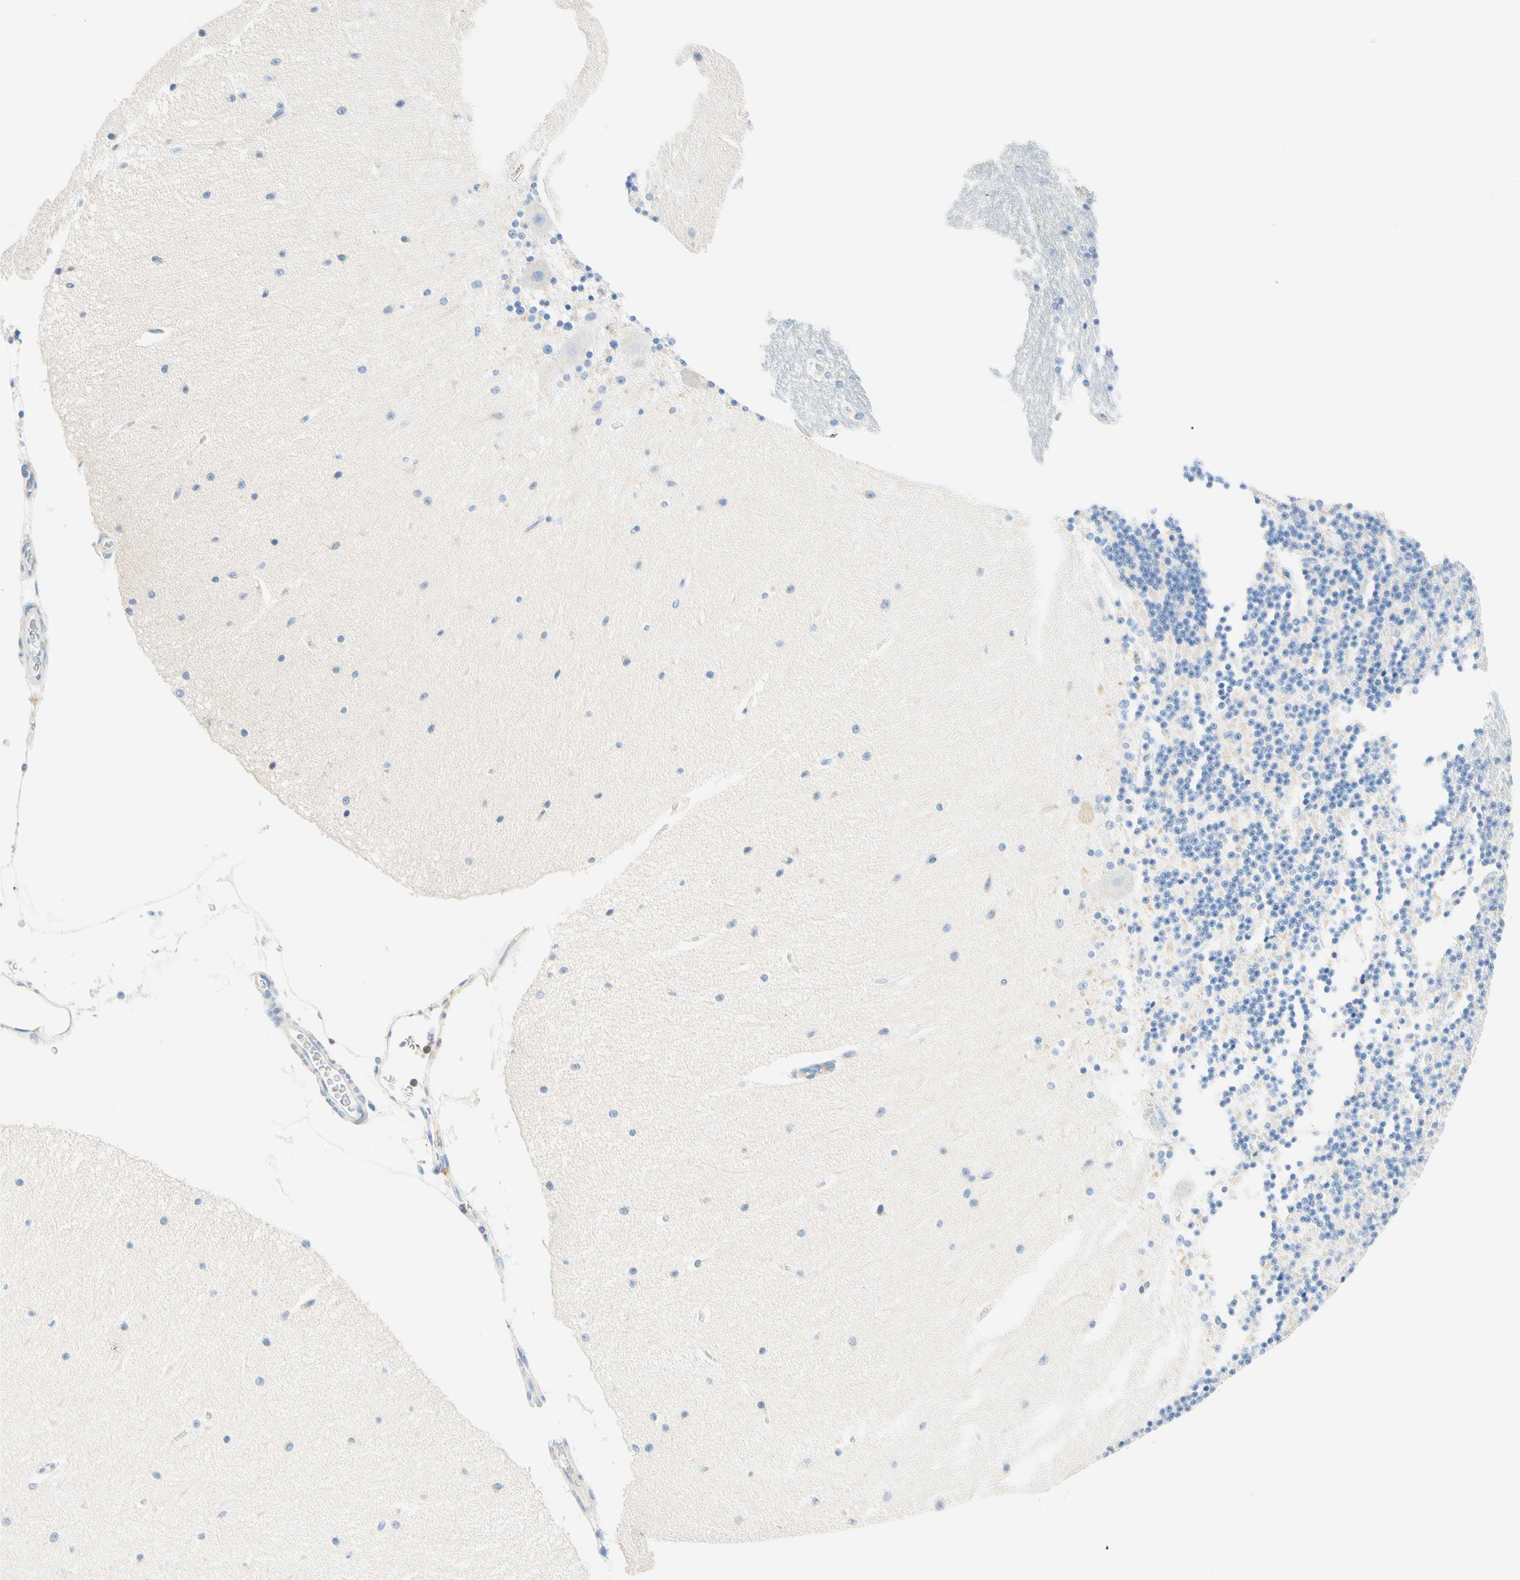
{"staining": {"intensity": "negative", "quantity": "none", "location": "none"}, "tissue": "cerebellum", "cell_type": "Cells in granular layer", "image_type": "normal", "snomed": [{"axis": "morphology", "description": "Normal tissue, NOS"}, {"axis": "topography", "description": "Cerebellum"}], "caption": "This is an immunohistochemistry photomicrograph of normal human cerebellum. There is no positivity in cells in granular layer.", "gene": "LAT", "patient": {"sex": "female", "age": 54}}